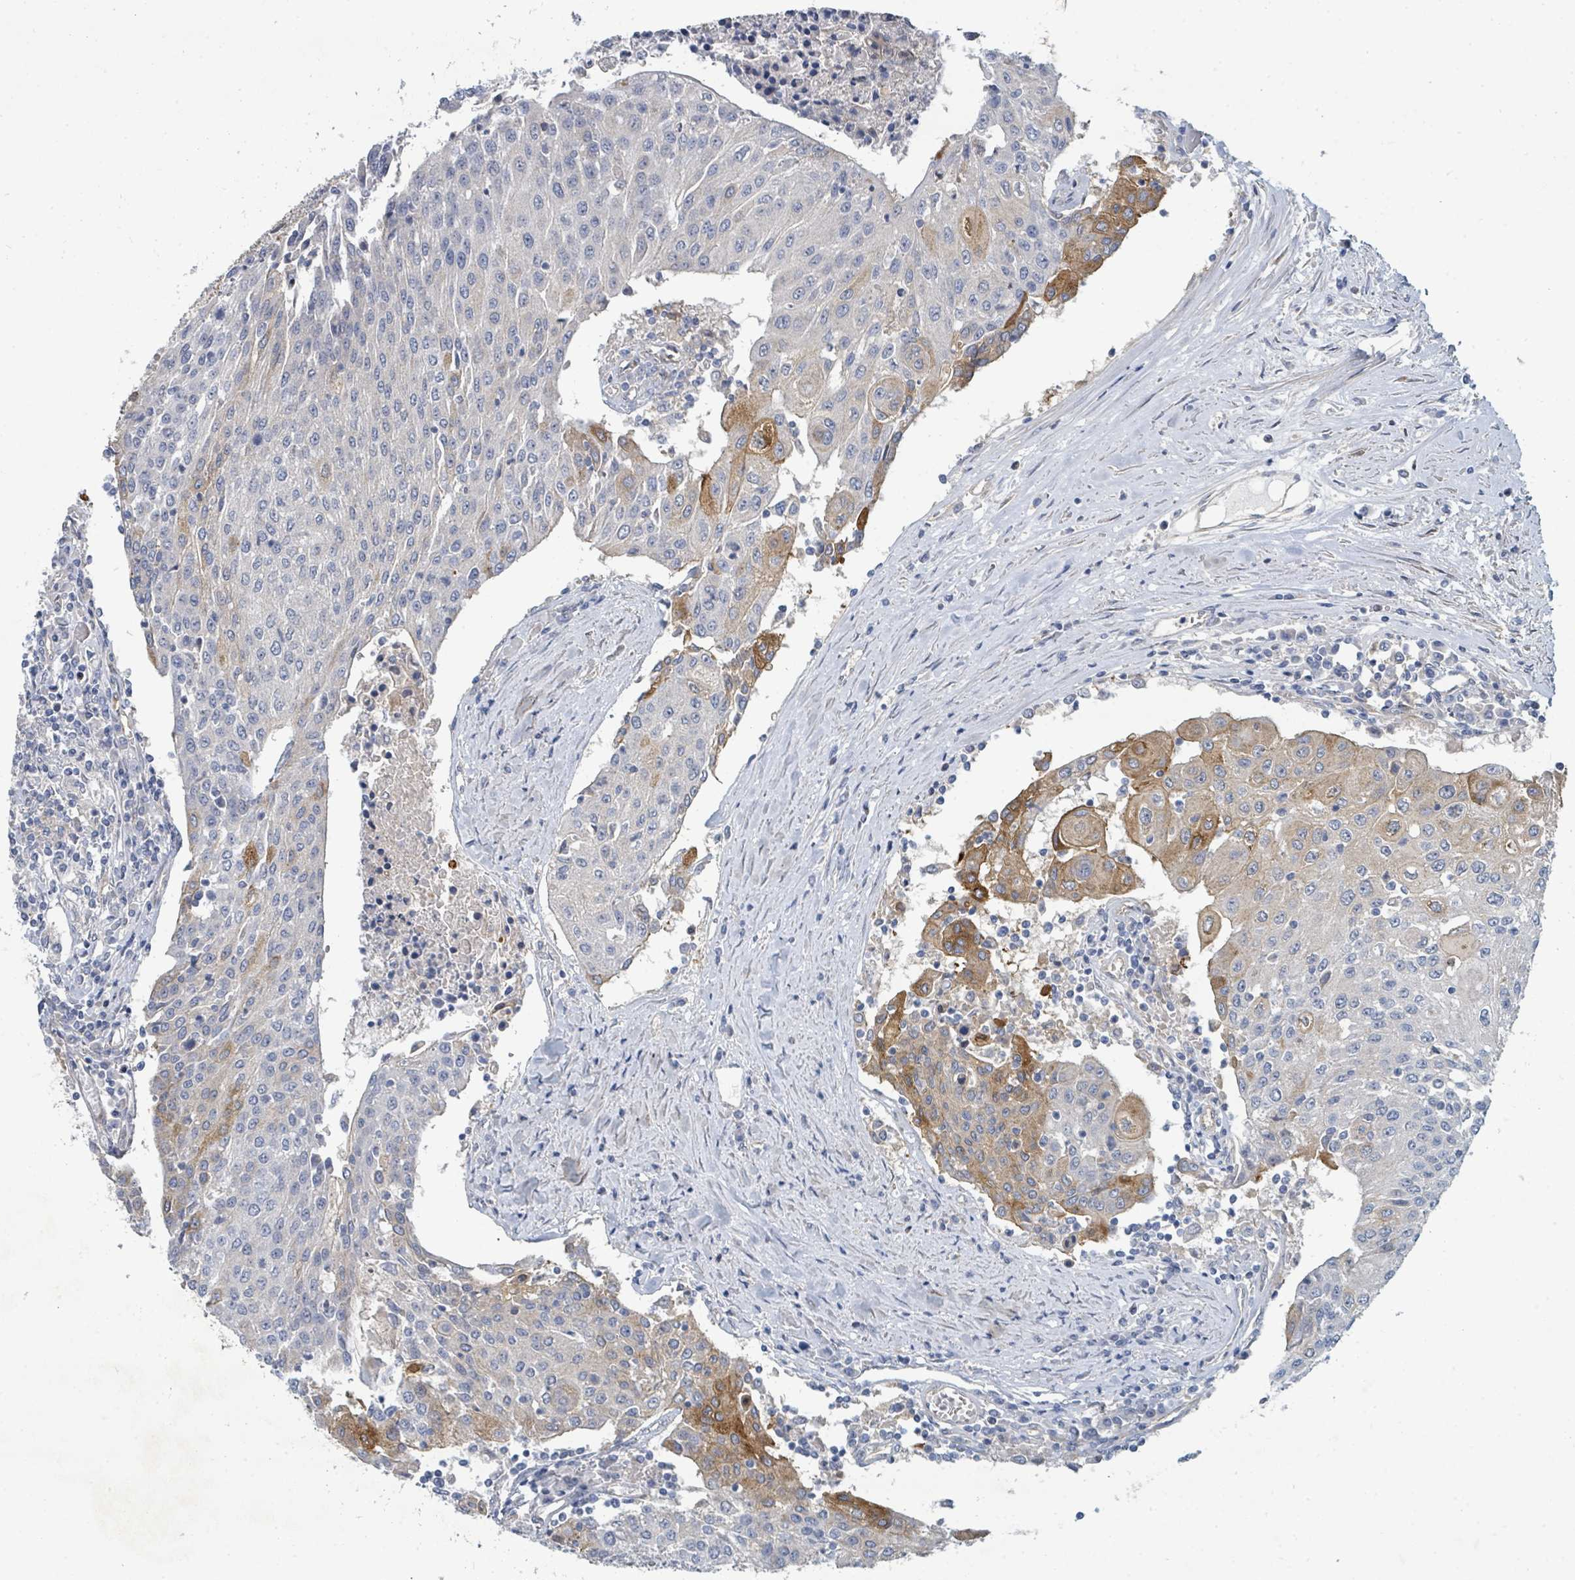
{"staining": {"intensity": "moderate", "quantity": "<25%", "location": "cytoplasmic/membranous"}, "tissue": "urothelial cancer", "cell_type": "Tumor cells", "image_type": "cancer", "snomed": [{"axis": "morphology", "description": "Urothelial carcinoma, High grade"}, {"axis": "topography", "description": "Urinary bladder"}], "caption": "Moderate cytoplasmic/membranous protein expression is identified in approximately <25% of tumor cells in urothelial cancer.", "gene": "IFIT1", "patient": {"sex": "female", "age": 85}}